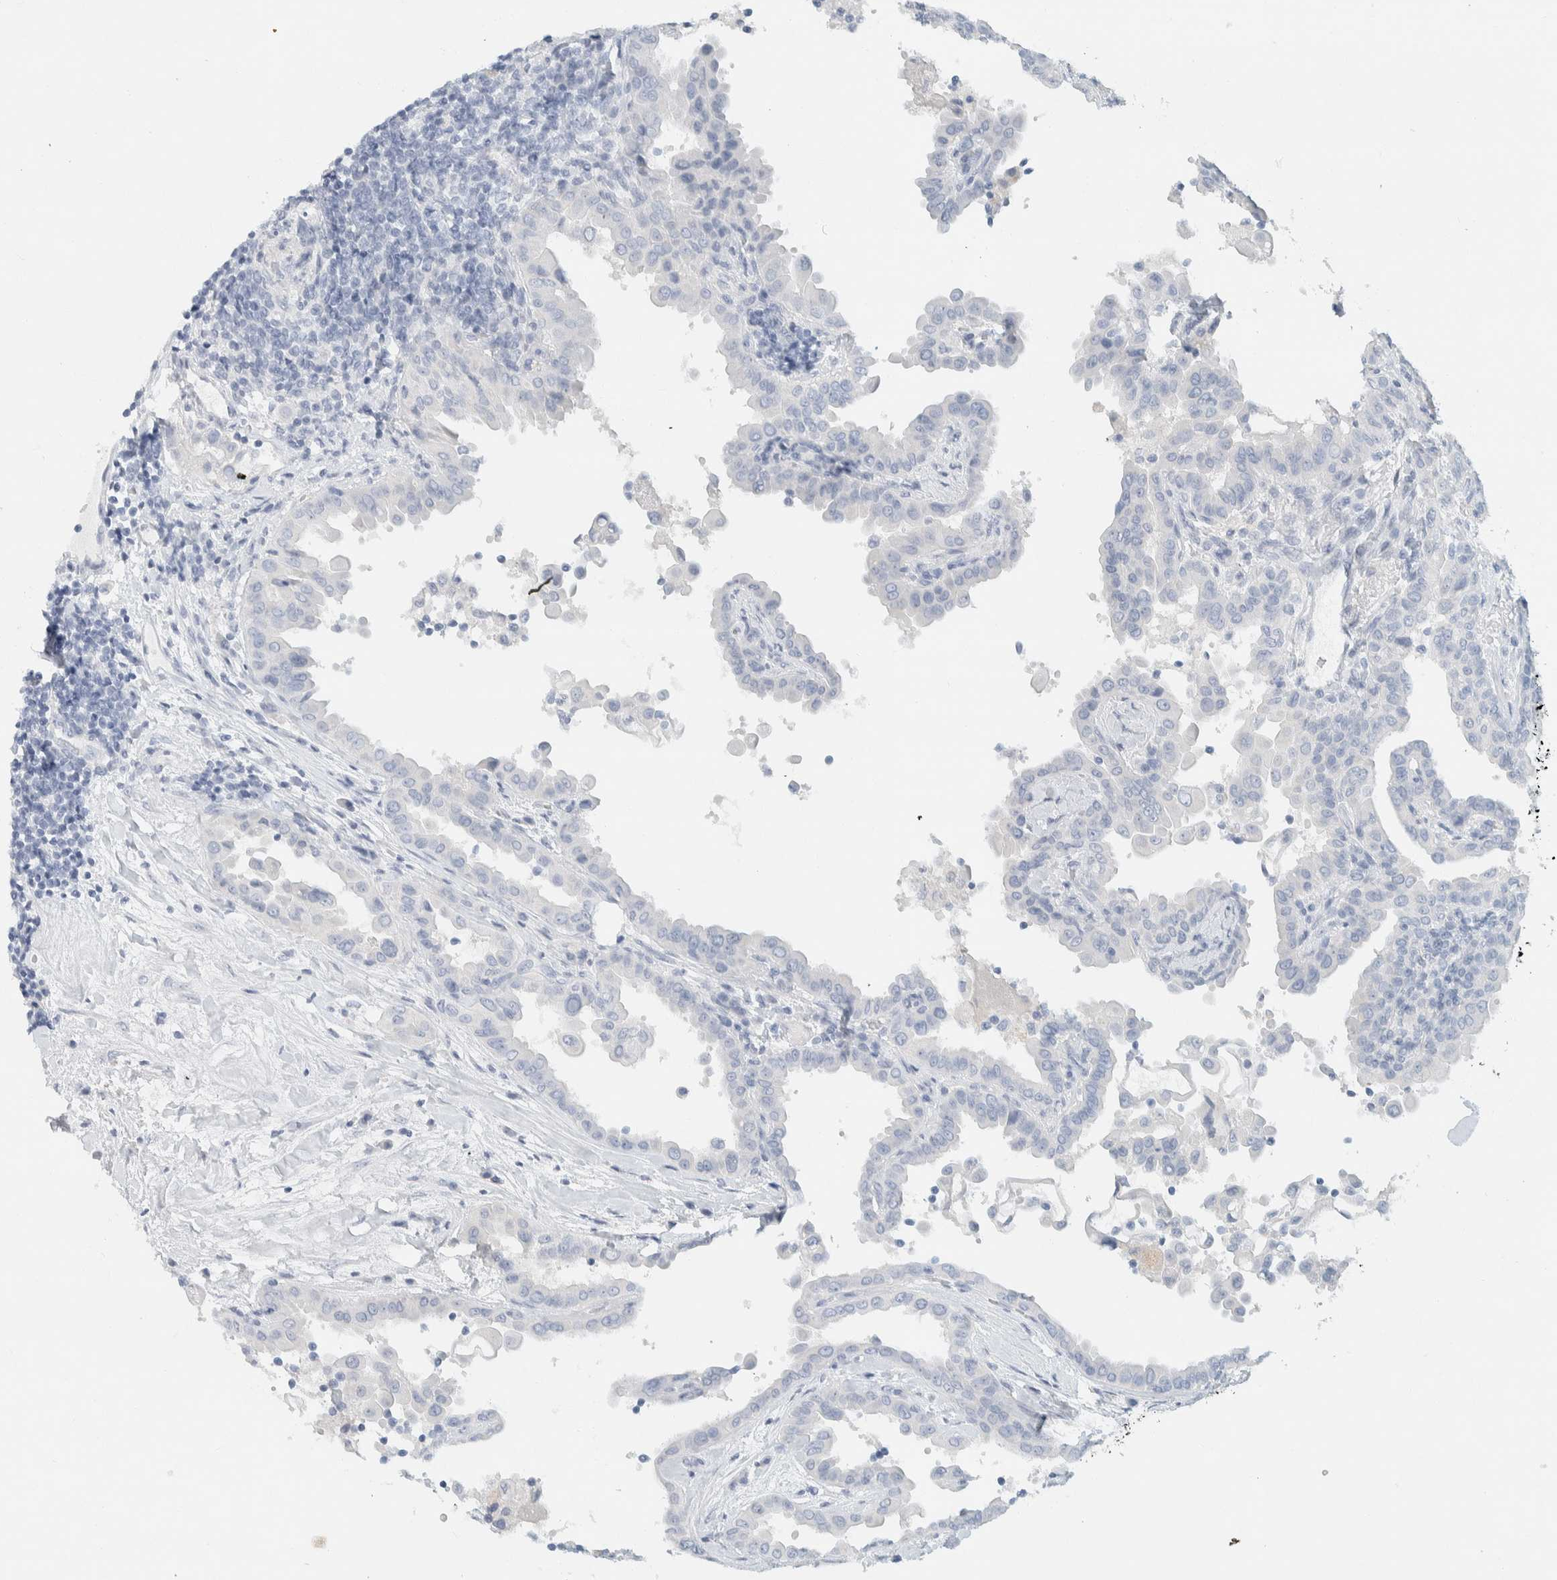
{"staining": {"intensity": "negative", "quantity": "none", "location": "none"}, "tissue": "thyroid cancer", "cell_type": "Tumor cells", "image_type": "cancer", "snomed": [{"axis": "morphology", "description": "Papillary adenocarcinoma, NOS"}, {"axis": "topography", "description": "Thyroid gland"}], "caption": "Immunohistochemistry (IHC) micrograph of papillary adenocarcinoma (thyroid) stained for a protein (brown), which reveals no expression in tumor cells.", "gene": "ALOX12B", "patient": {"sex": "male", "age": 33}}